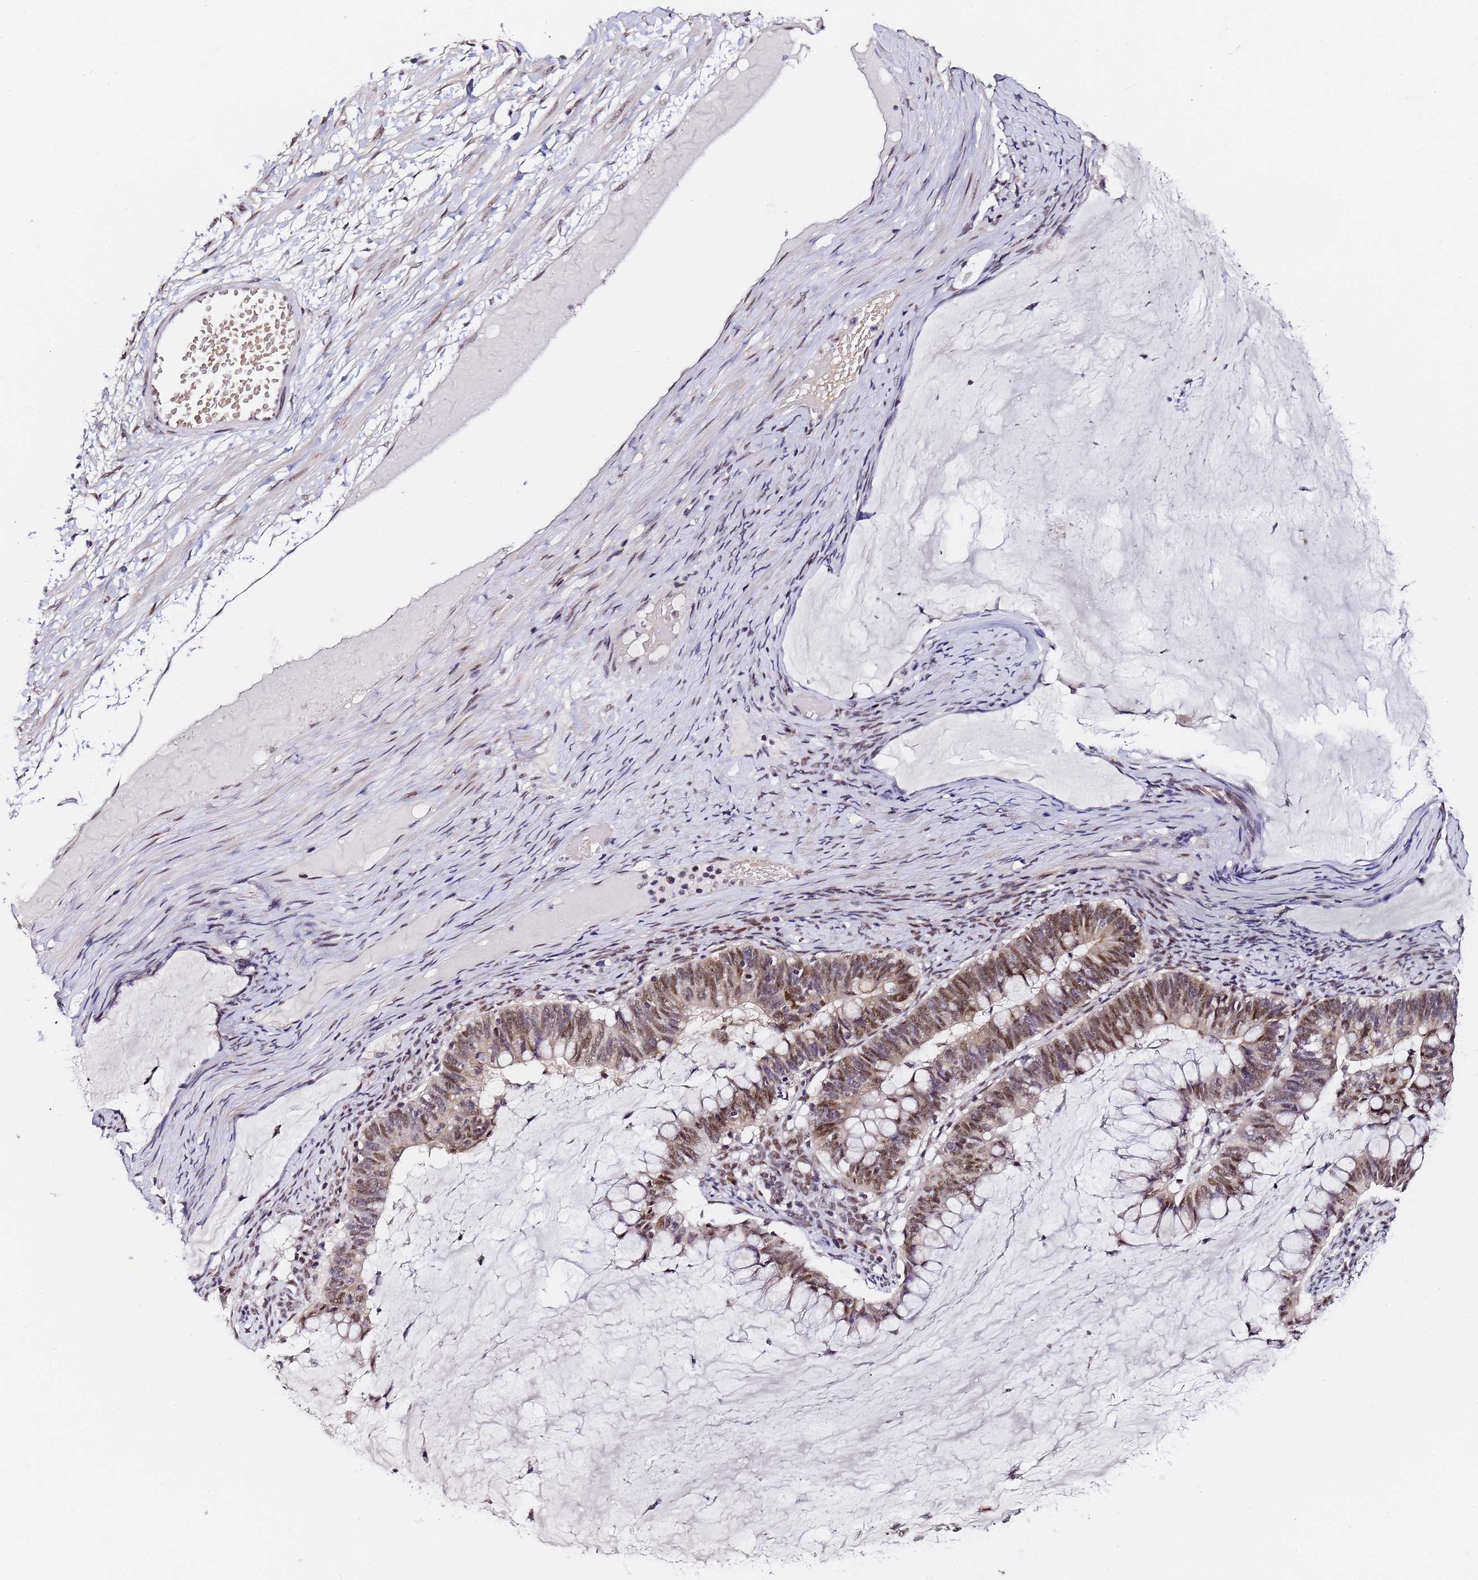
{"staining": {"intensity": "moderate", "quantity": ">75%", "location": "cytoplasmic/membranous,nuclear"}, "tissue": "ovarian cancer", "cell_type": "Tumor cells", "image_type": "cancer", "snomed": [{"axis": "morphology", "description": "Cystadenocarcinoma, mucinous, NOS"}, {"axis": "topography", "description": "Ovary"}], "caption": "Ovarian mucinous cystadenocarcinoma stained for a protein shows moderate cytoplasmic/membranous and nuclear positivity in tumor cells.", "gene": "FNBP4", "patient": {"sex": "female", "age": 61}}